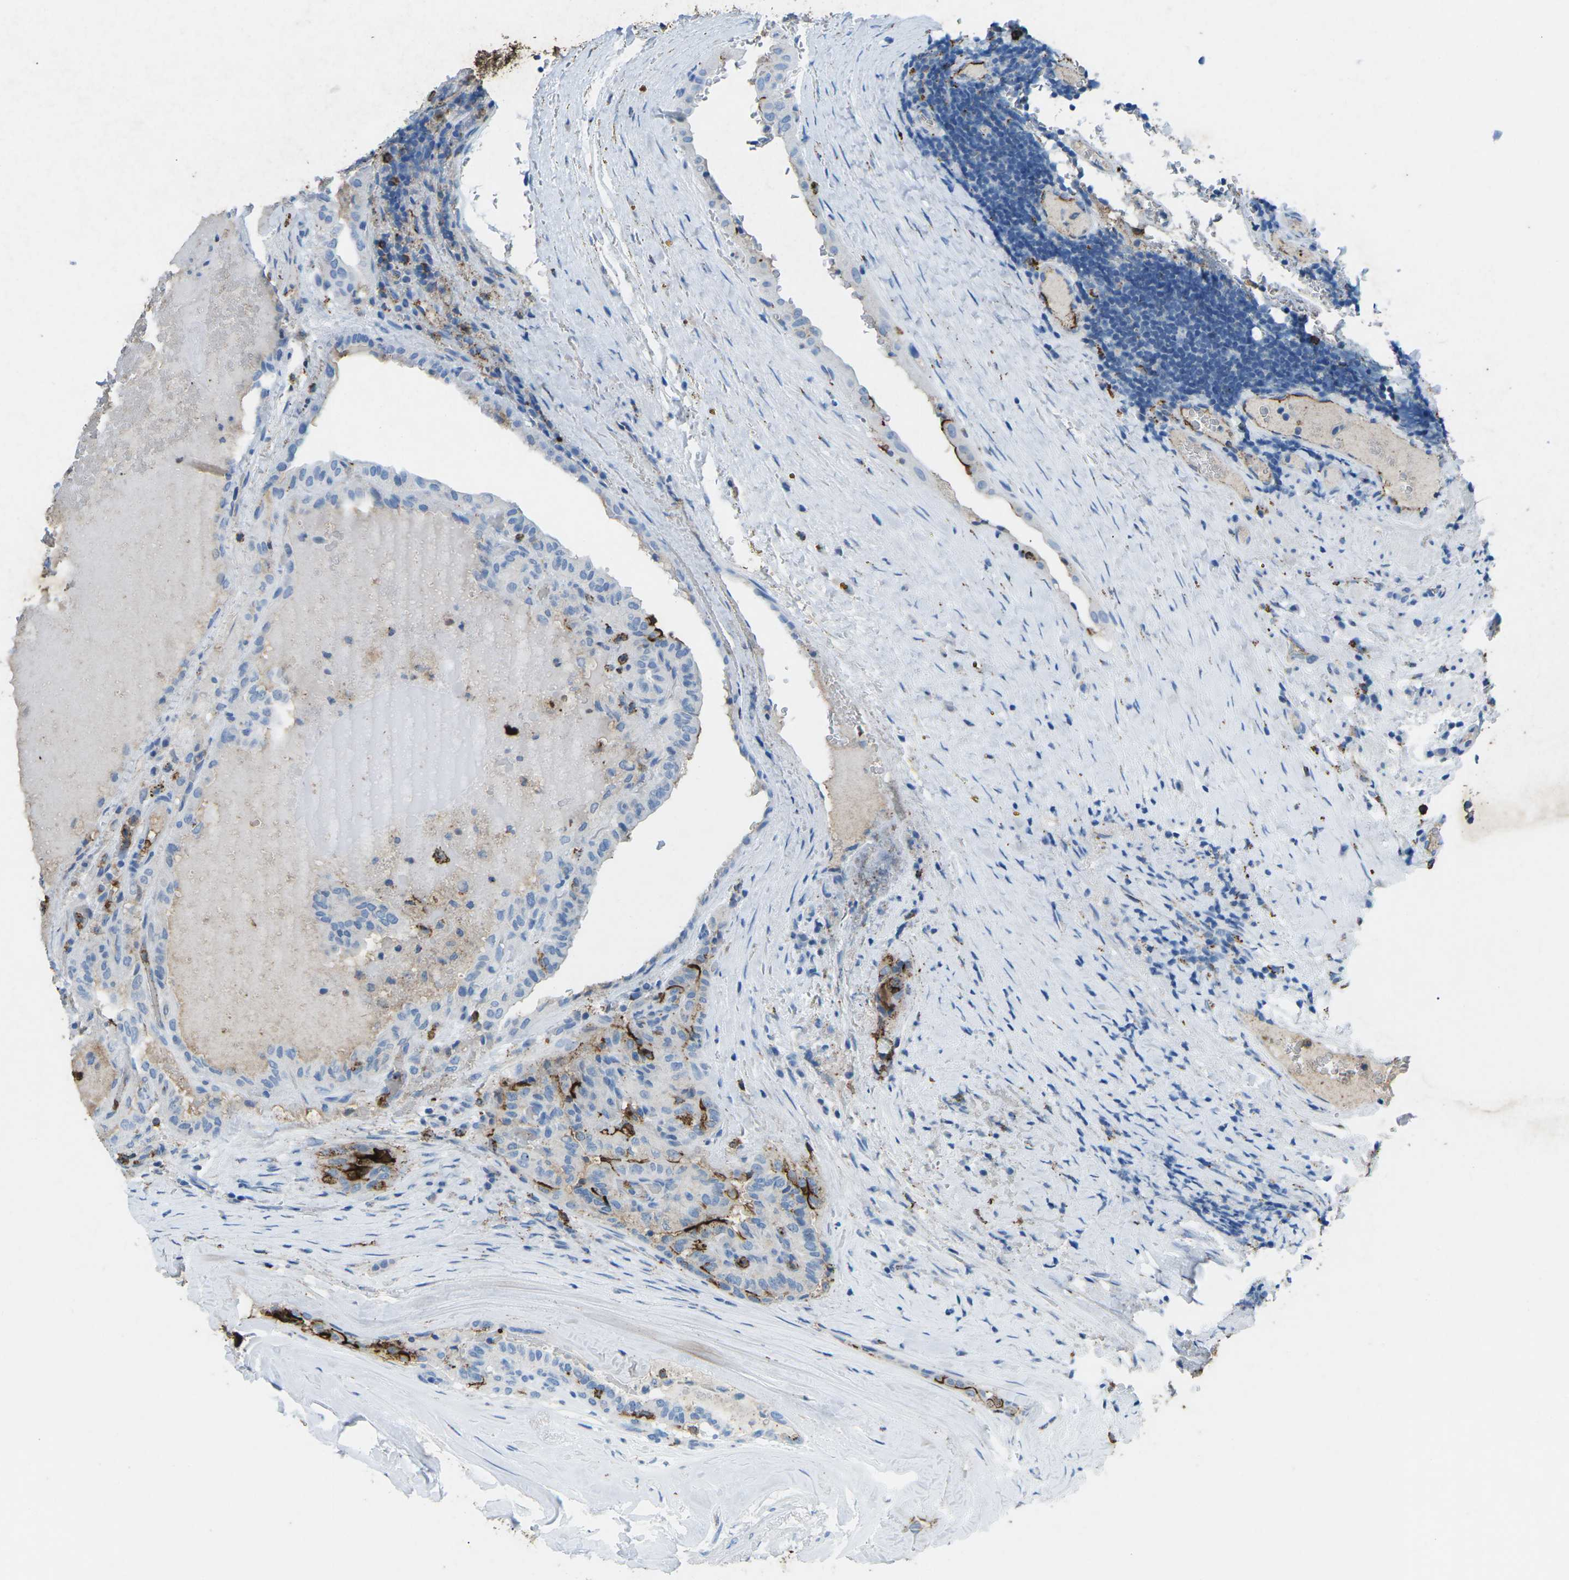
{"staining": {"intensity": "negative", "quantity": "none", "location": "none"}, "tissue": "thyroid cancer", "cell_type": "Tumor cells", "image_type": "cancer", "snomed": [{"axis": "morphology", "description": "Papillary adenocarcinoma, NOS"}, {"axis": "topography", "description": "Thyroid gland"}], "caption": "Protein analysis of papillary adenocarcinoma (thyroid) shows no significant staining in tumor cells.", "gene": "CTAGE1", "patient": {"sex": "male", "age": 77}}